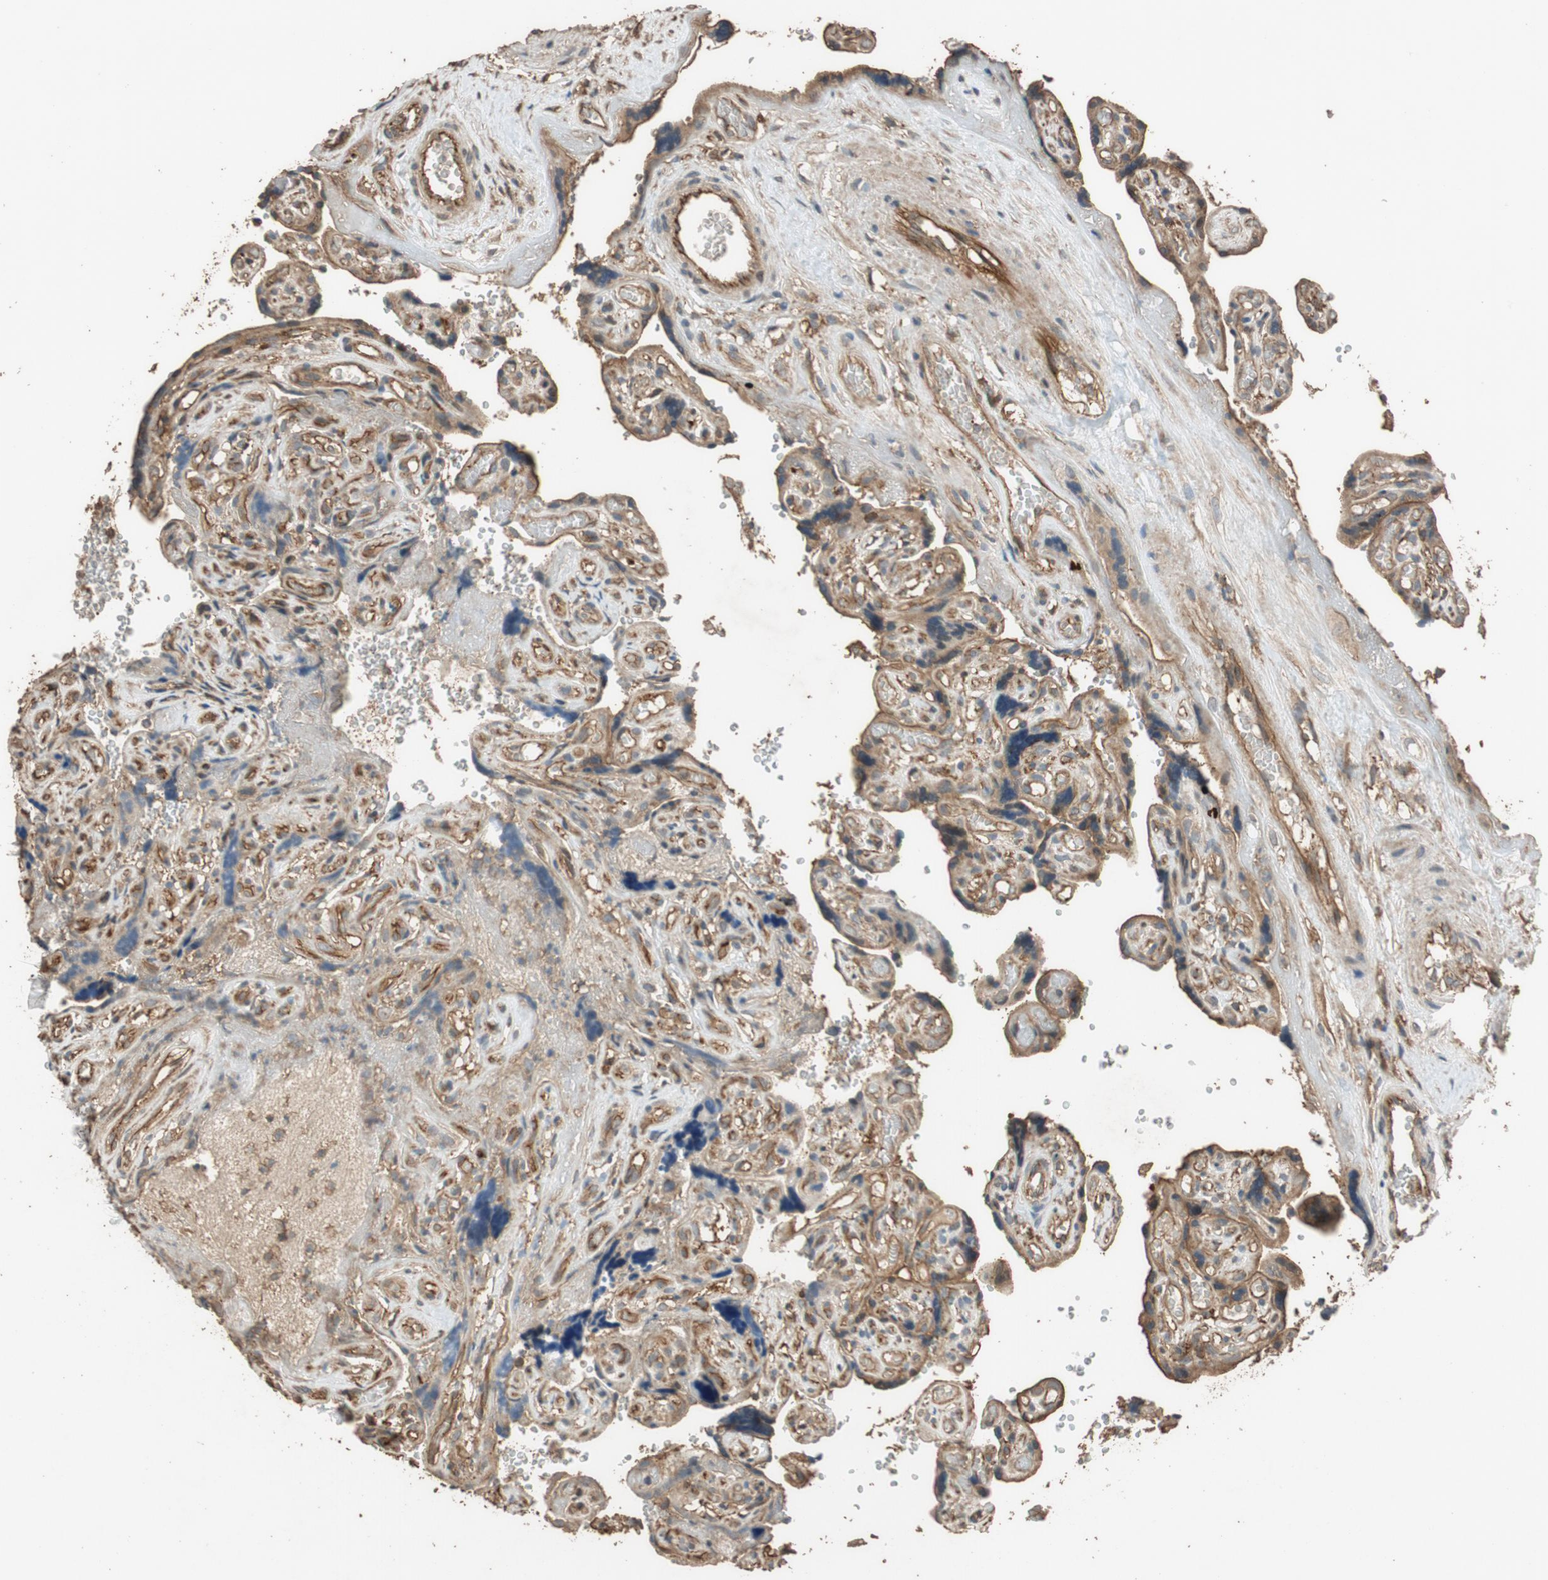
{"staining": {"intensity": "weak", "quantity": ">75%", "location": "cytoplasmic/membranous"}, "tissue": "placenta", "cell_type": "Decidual cells", "image_type": "normal", "snomed": [{"axis": "morphology", "description": "Normal tissue, NOS"}, {"axis": "topography", "description": "Placenta"}], "caption": "Placenta stained for a protein reveals weak cytoplasmic/membranous positivity in decidual cells.", "gene": "MST1R", "patient": {"sex": "female", "age": 30}}